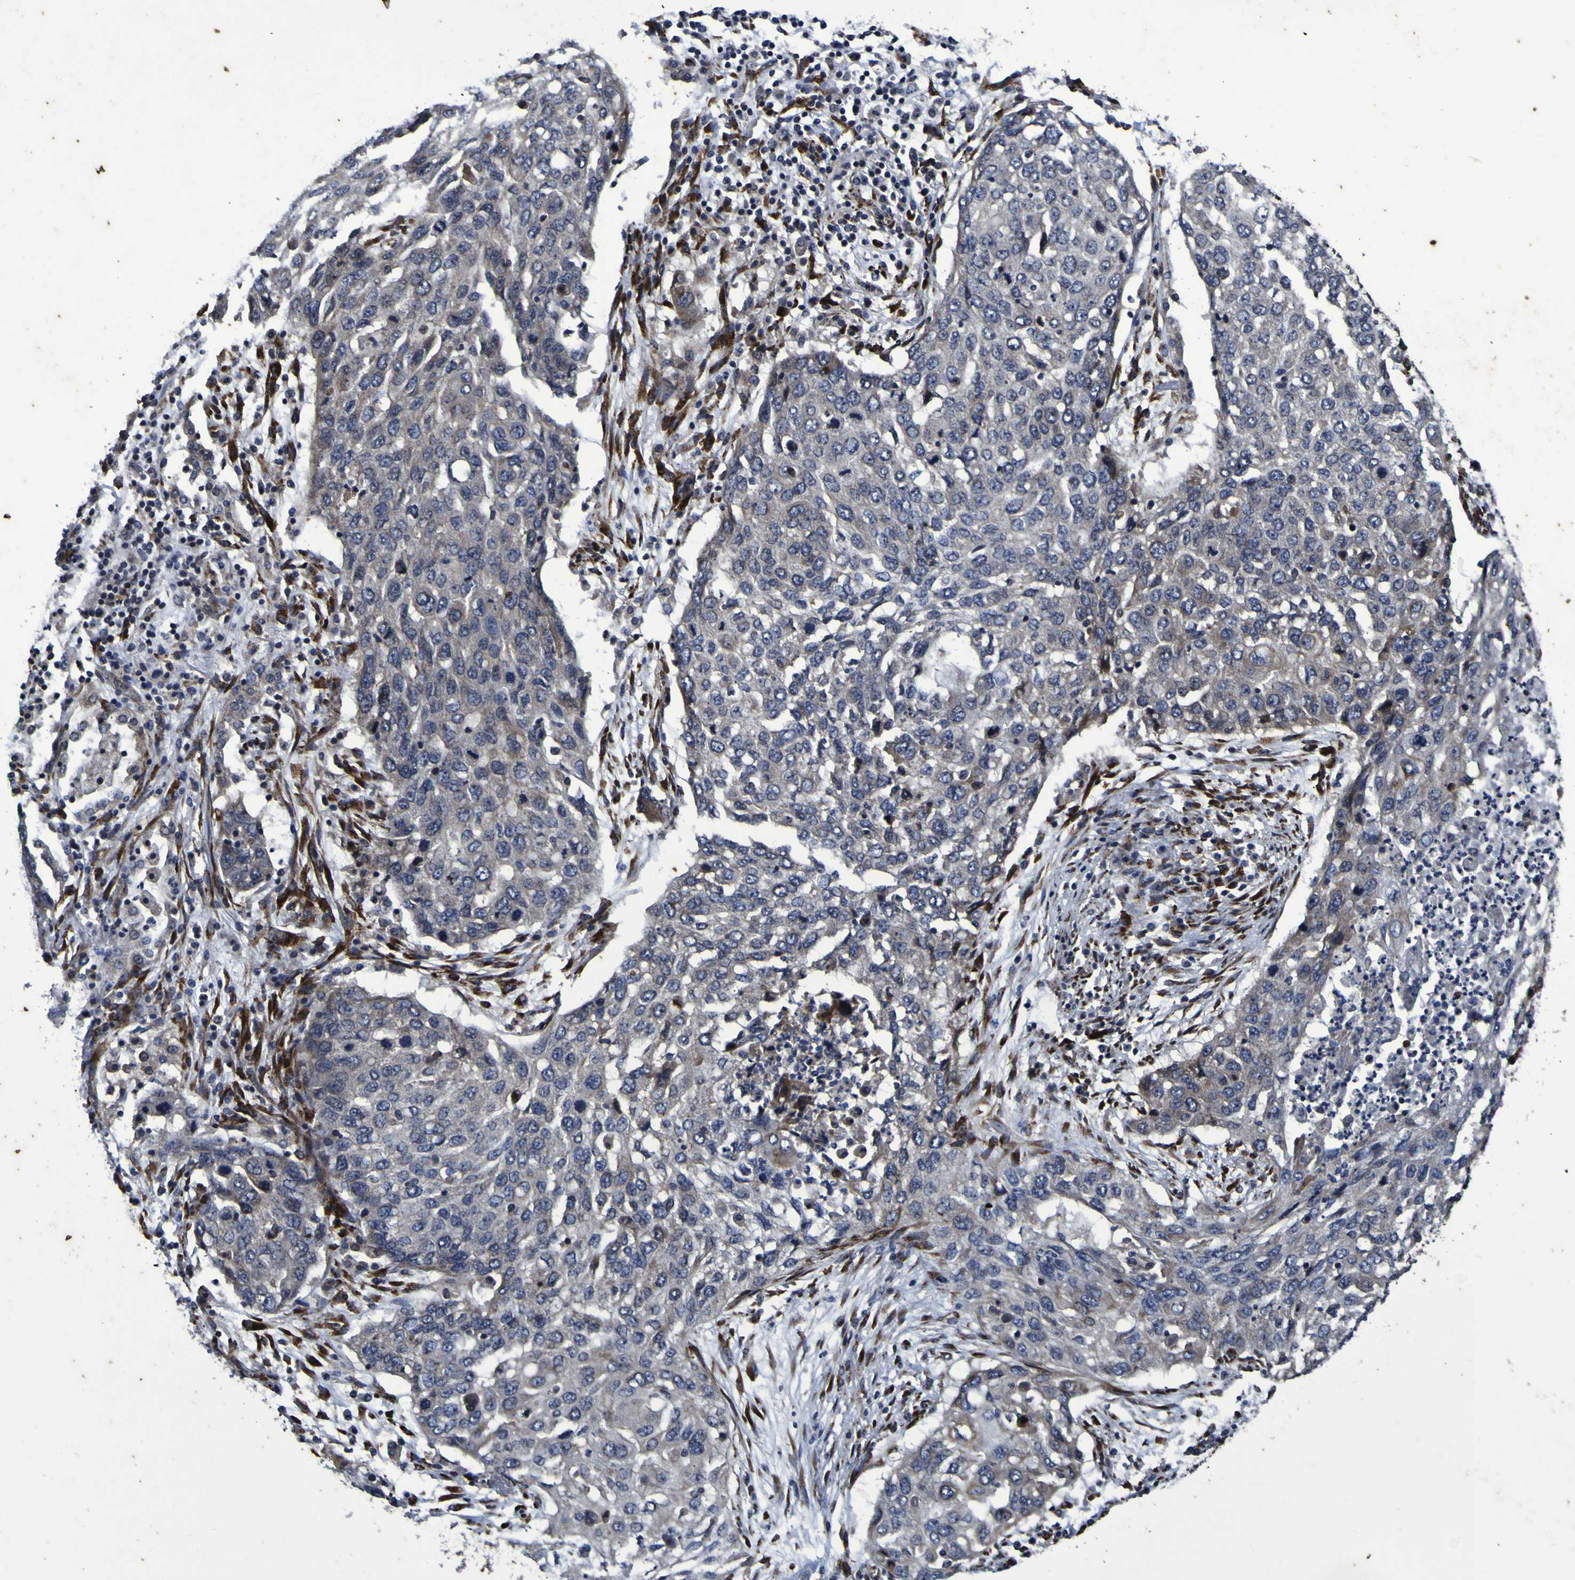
{"staining": {"intensity": "negative", "quantity": "none", "location": "none"}, "tissue": "lung cancer", "cell_type": "Tumor cells", "image_type": "cancer", "snomed": [{"axis": "morphology", "description": "Squamous cell carcinoma, NOS"}, {"axis": "topography", "description": "Lung"}], "caption": "Photomicrograph shows no significant protein expression in tumor cells of lung squamous cell carcinoma.", "gene": "P3H1", "patient": {"sex": "female", "age": 63}}